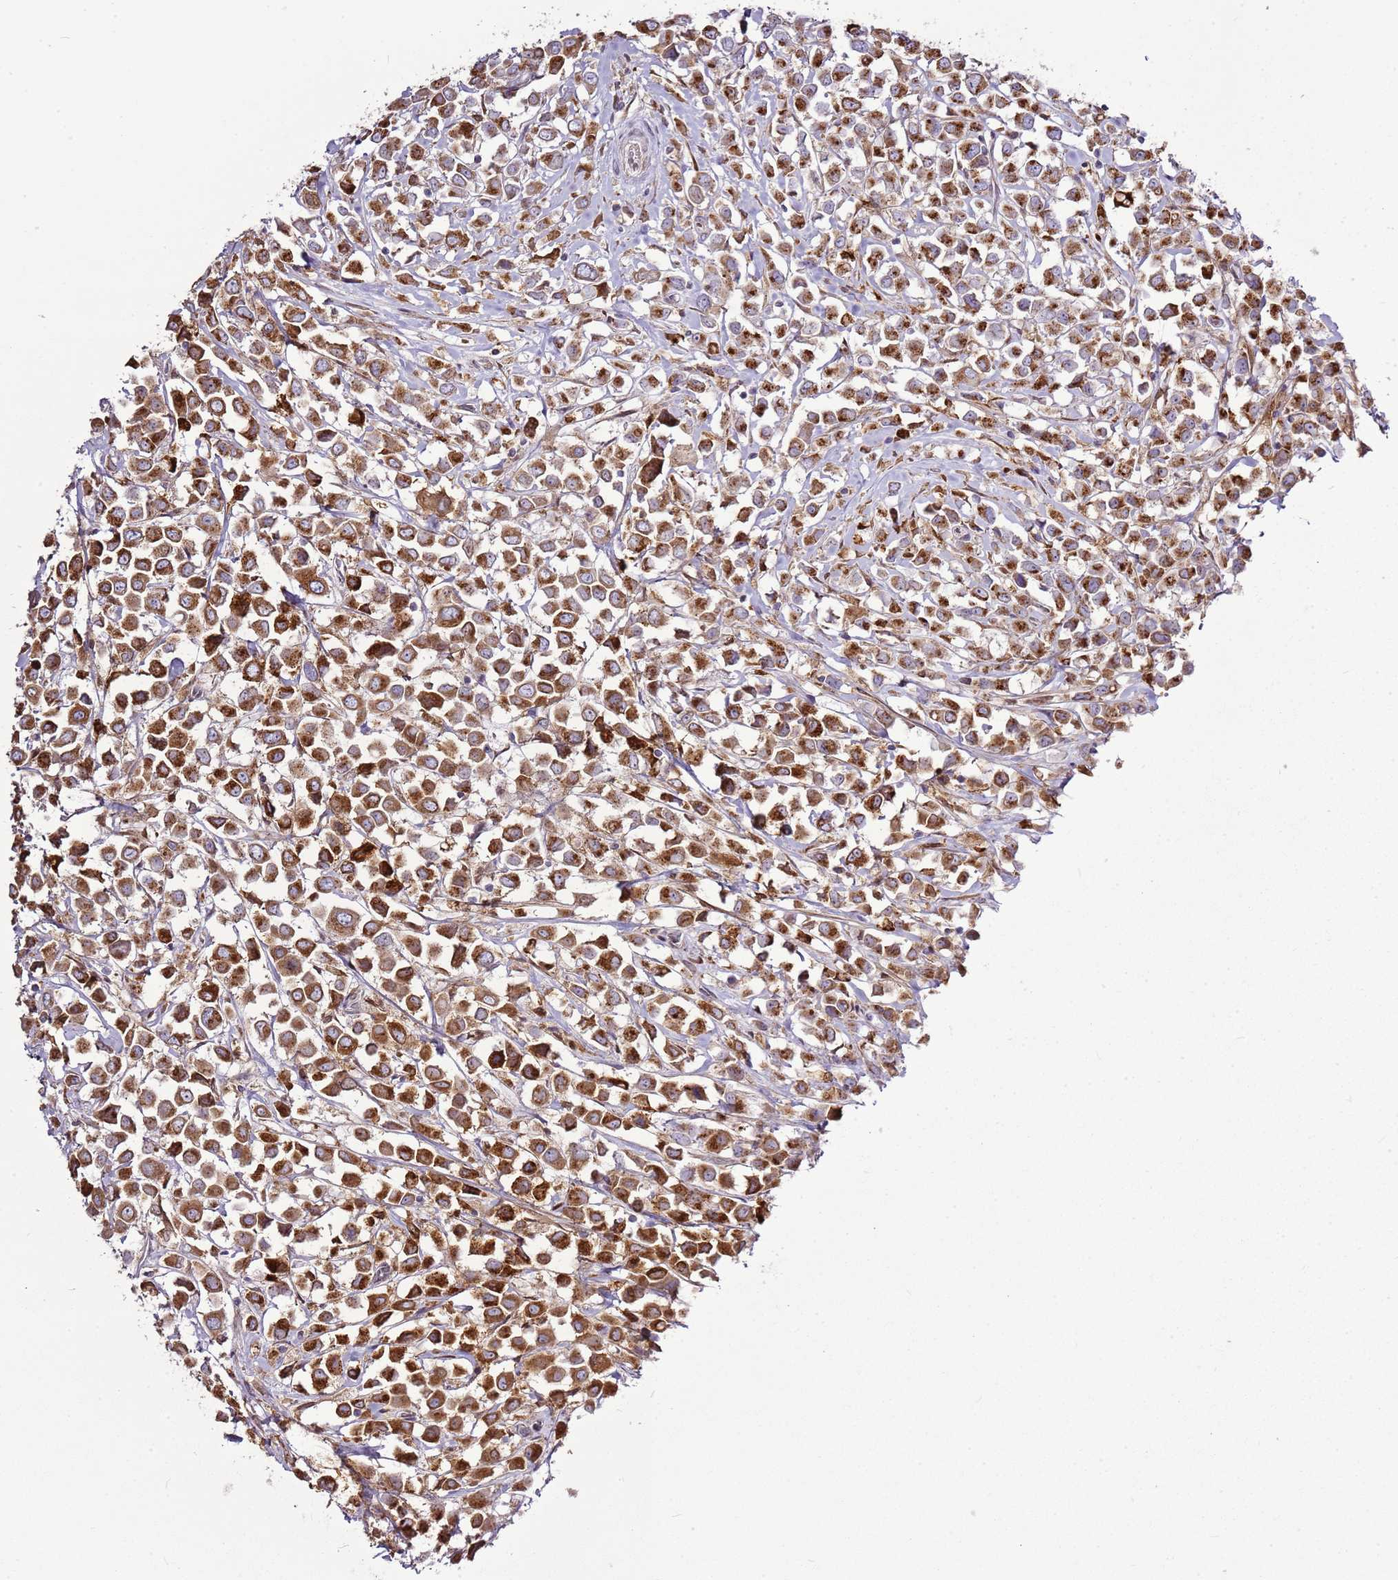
{"staining": {"intensity": "strong", "quantity": ">75%", "location": "cytoplasmic/membranous"}, "tissue": "breast cancer", "cell_type": "Tumor cells", "image_type": "cancer", "snomed": [{"axis": "morphology", "description": "Duct carcinoma"}, {"axis": "topography", "description": "Breast"}], "caption": "A high amount of strong cytoplasmic/membranous expression is appreciated in about >75% of tumor cells in breast intraductal carcinoma tissue. (DAB (3,3'-diaminobenzidine) IHC, brown staining for protein, blue staining for nuclei).", "gene": "TMED10", "patient": {"sex": "female", "age": 61}}